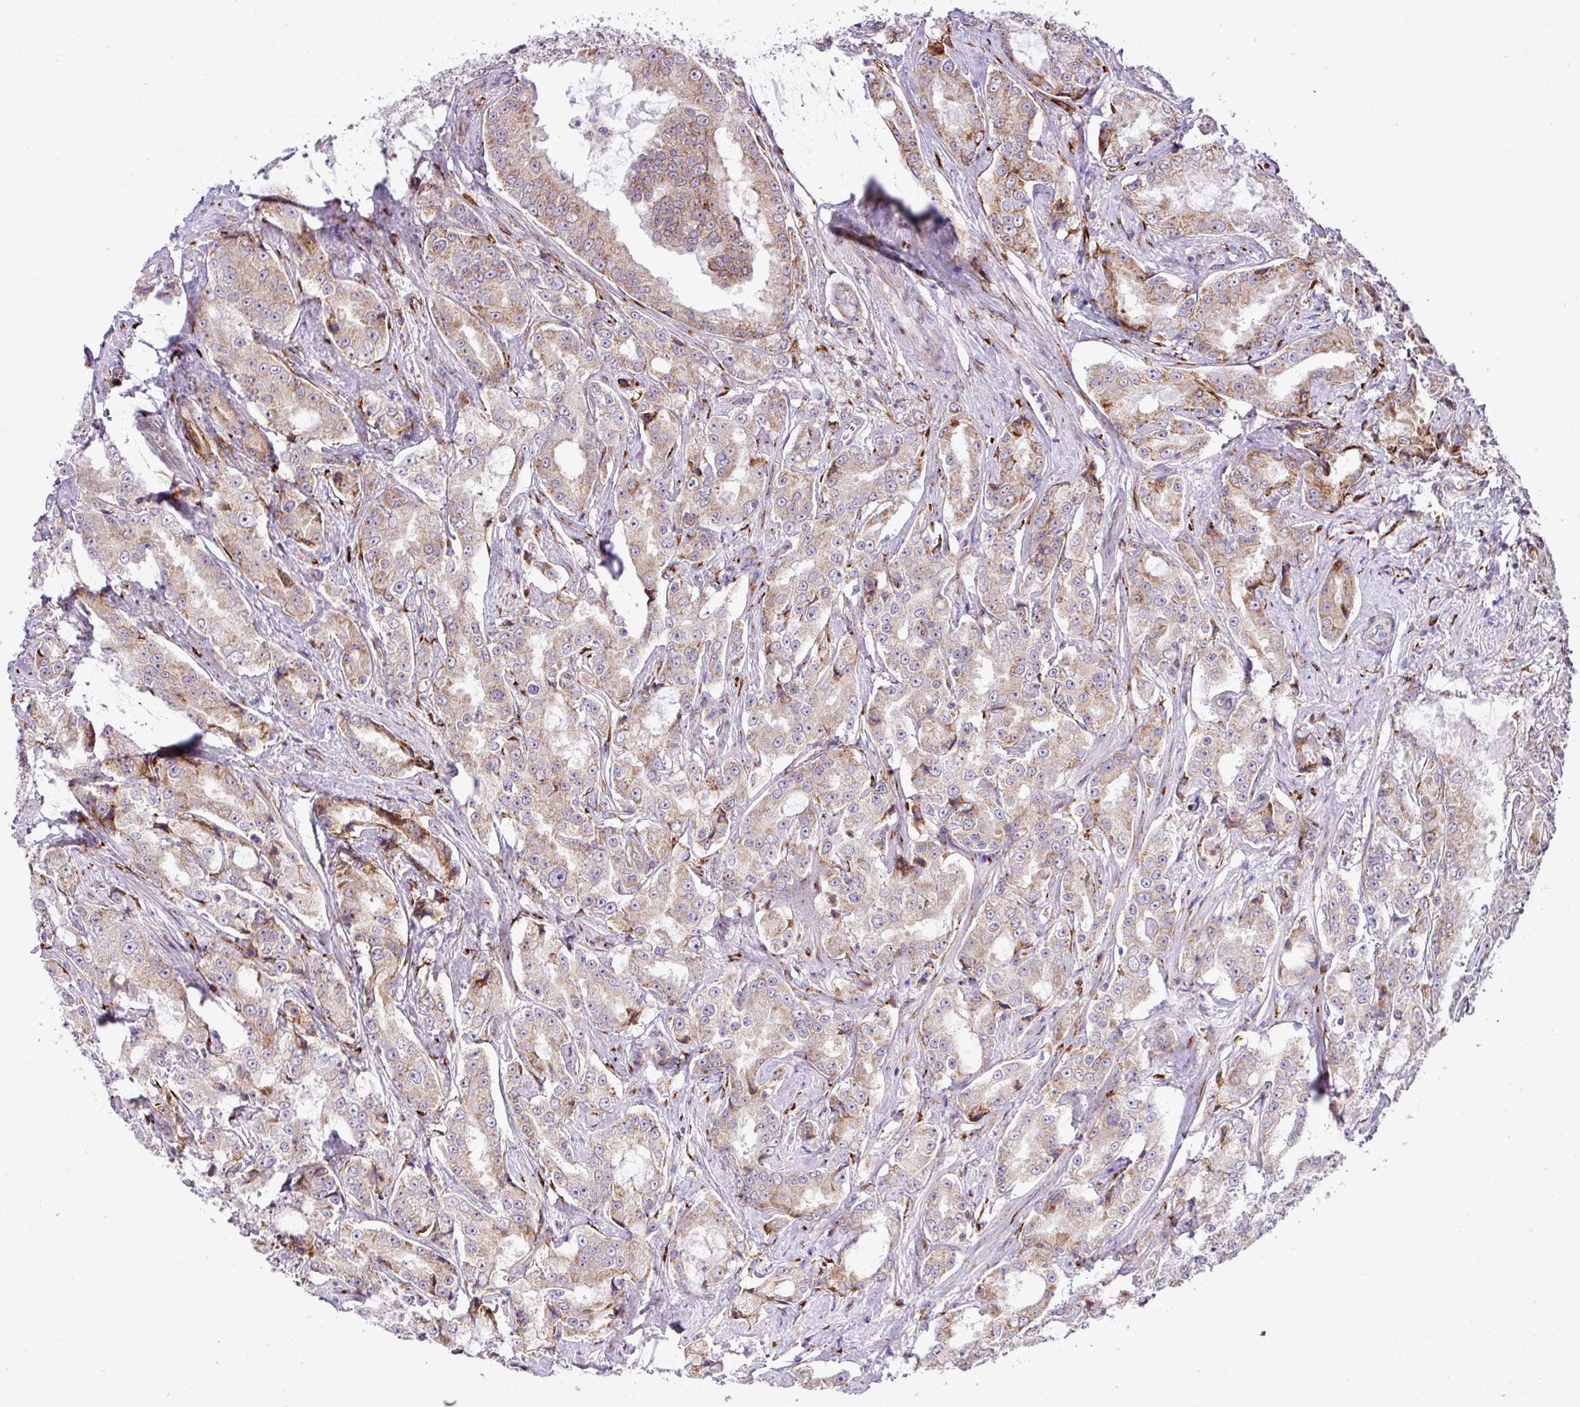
{"staining": {"intensity": "weak", "quantity": ">75%", "location": "cytoplasmic/membranous"}, "tissue": "prostate cancer", "cell_type": "Tumor cells", "image_type": "cancer", "snomed": [{"axis": "morphology", "description": "Adenocarcinoma, High grade"}, {"axis": "topography", "description": "Prostate"}], "caption": "Prostate cancer stained with IHC exhibits weak cytoplasmic/membranous staining in approximately >75% of tumor cells. (Brightfield microscopy of DAB IHC at high magnification).", "gene": "CFAP97", "patient": {"sex": "male", "age": 73}}